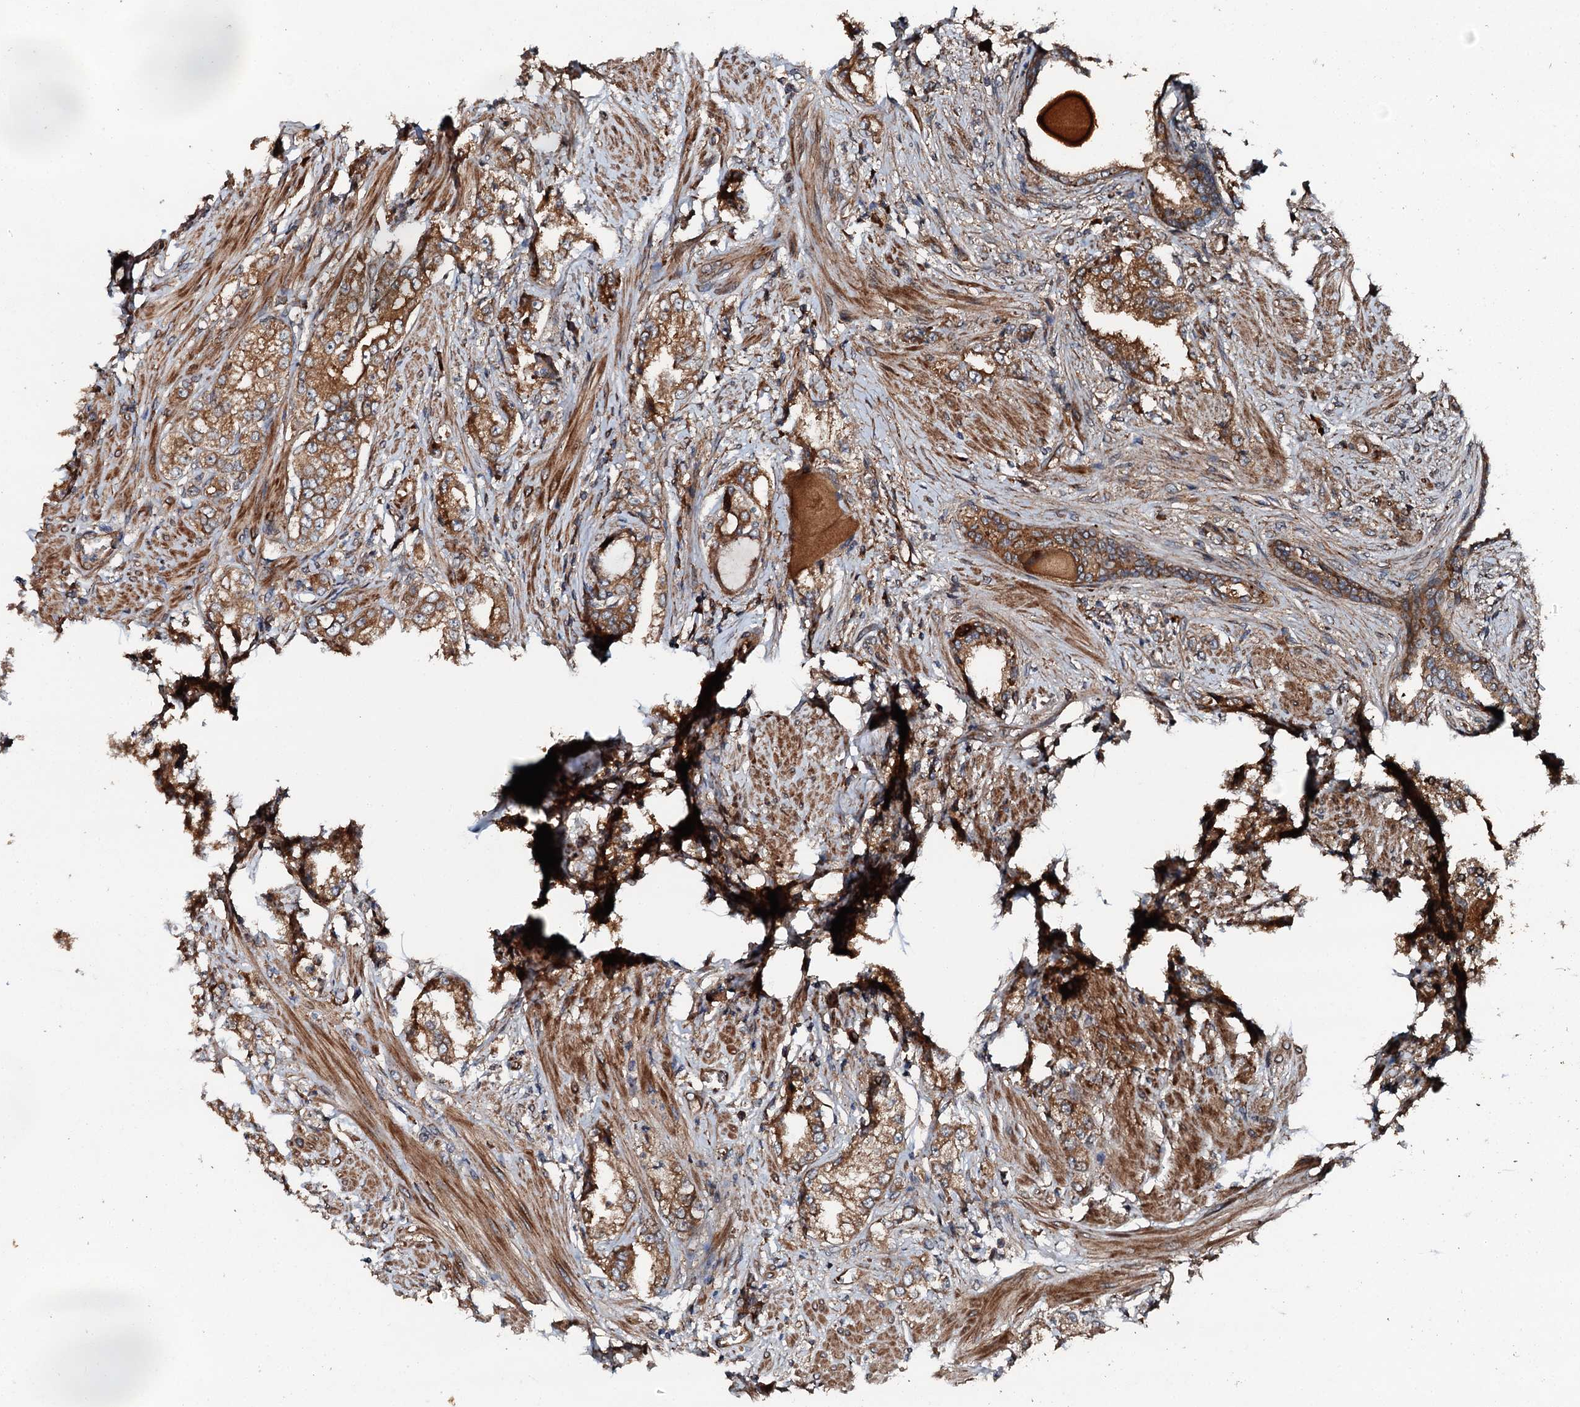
{"staining": {"intensity": "moderate", "quantity": ">75%", "location": "cytoplasmic/membranous"}, "tissue": "prostate cancer", "cell_type": "Tumor cells", "image_type": "cancer", "snomed": [{"axis": "morphology", "description": "Adenocarcinoma, High grade"}, {"axis": "topography", "description": "Prostate"}], "caption": "Prostate cancer was stained to show a protein in brown. There is medium levels of moderate cytoplasmic/membranous expression in approximately >75% of tumor cells.", "gene": "FLYWCH1", "patient": {"sex": "male", "age": 64}}